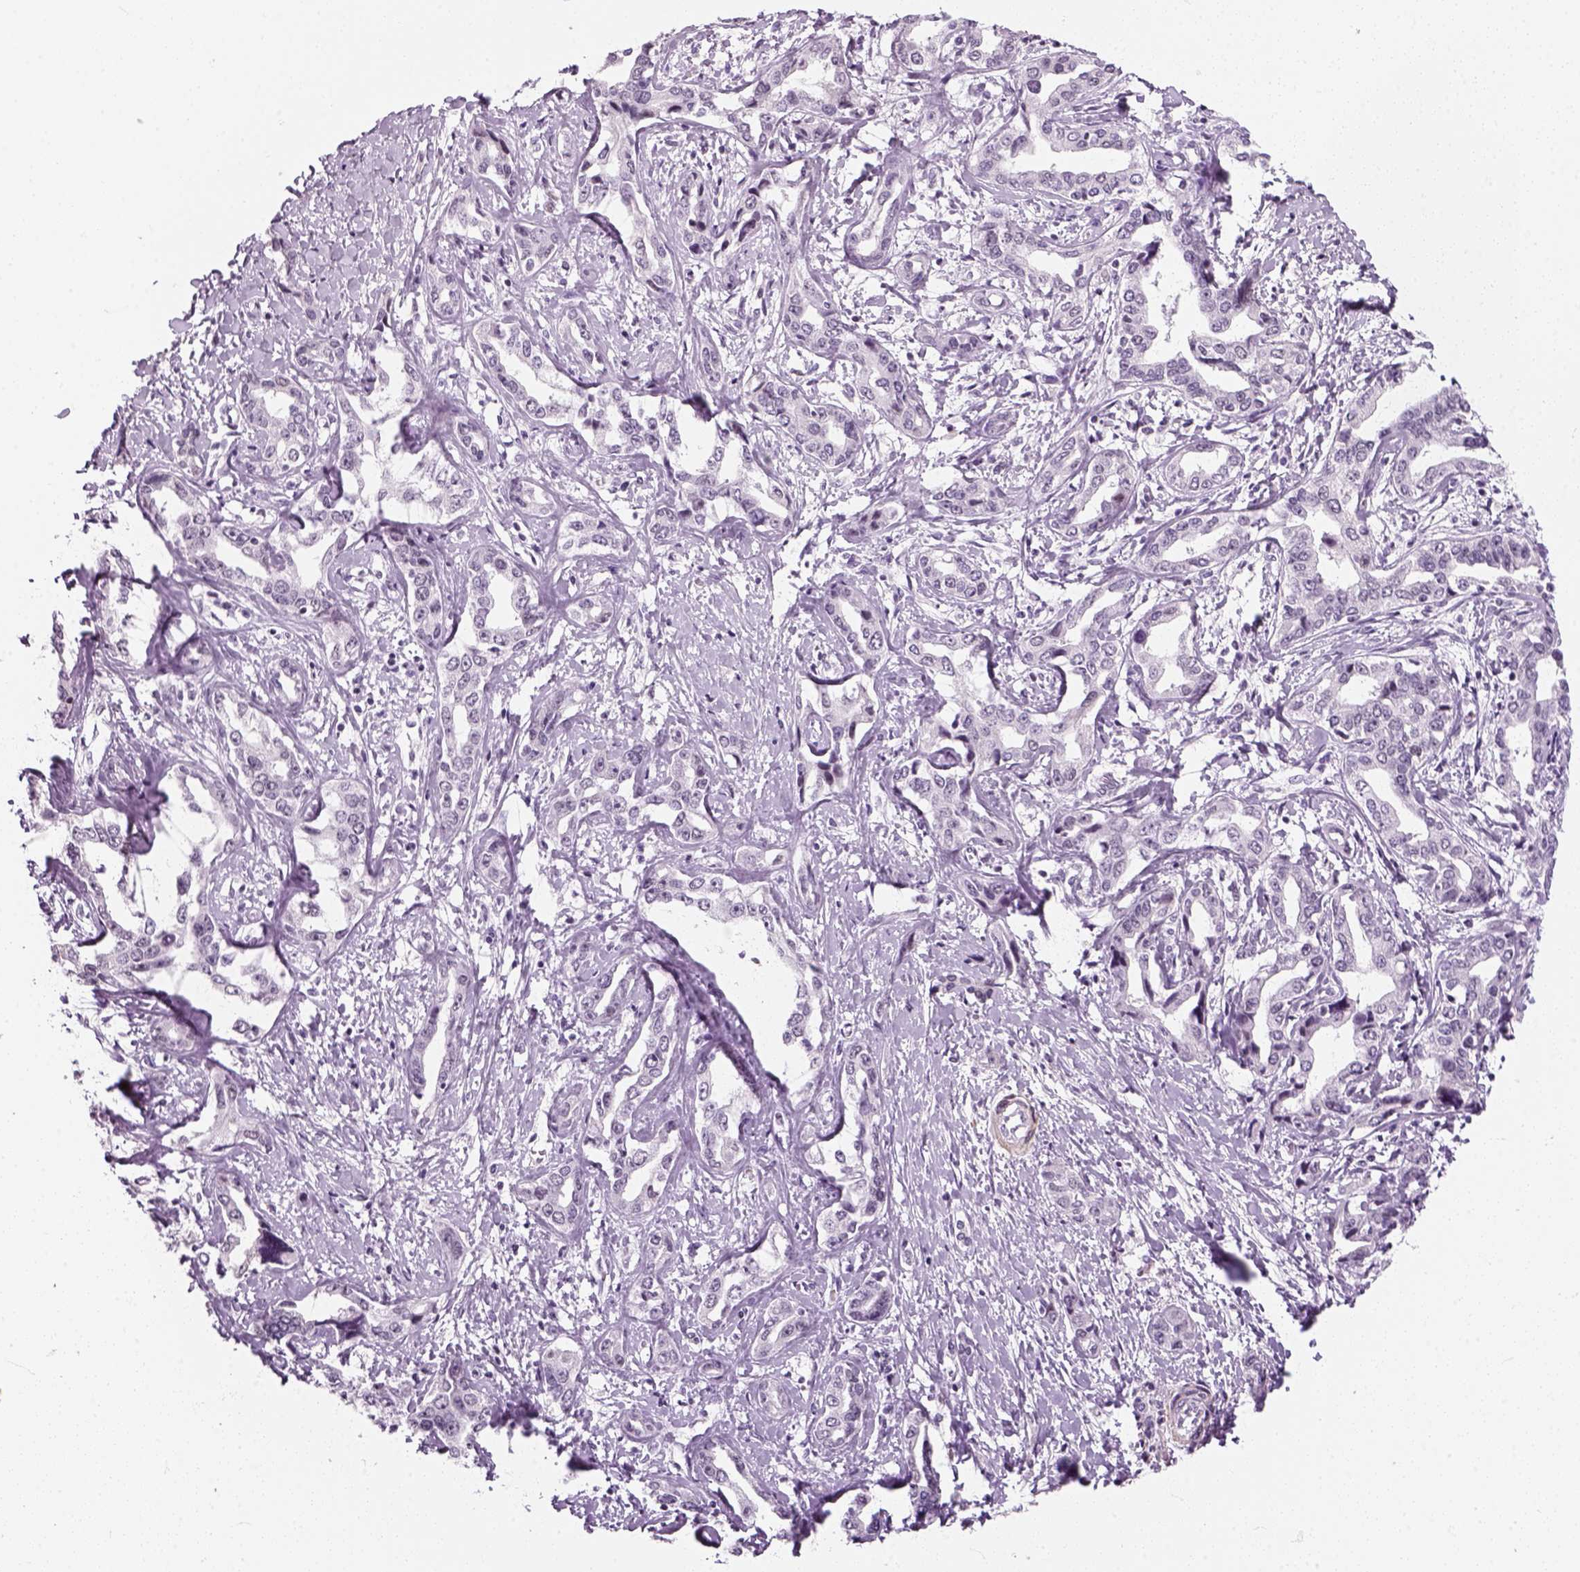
{"staining": {"intensity": "negative", "quantity": "none", "location": "none"}, "tissue": "liver cancer", "cell_type": "Tumor cells", "image_type": "cancer", "snomed": [{"axis": "morphology", "description": "Cholangiocarcinoma"}, {"axis": "topography", "description": "Liver"}], "caption": "A micrograph of human liver cancer (cholangiocarcinoma) is negative for staining in tumor cells.", "gene": "ZNF865", "patient": {"sex": "male", "age": 59}}